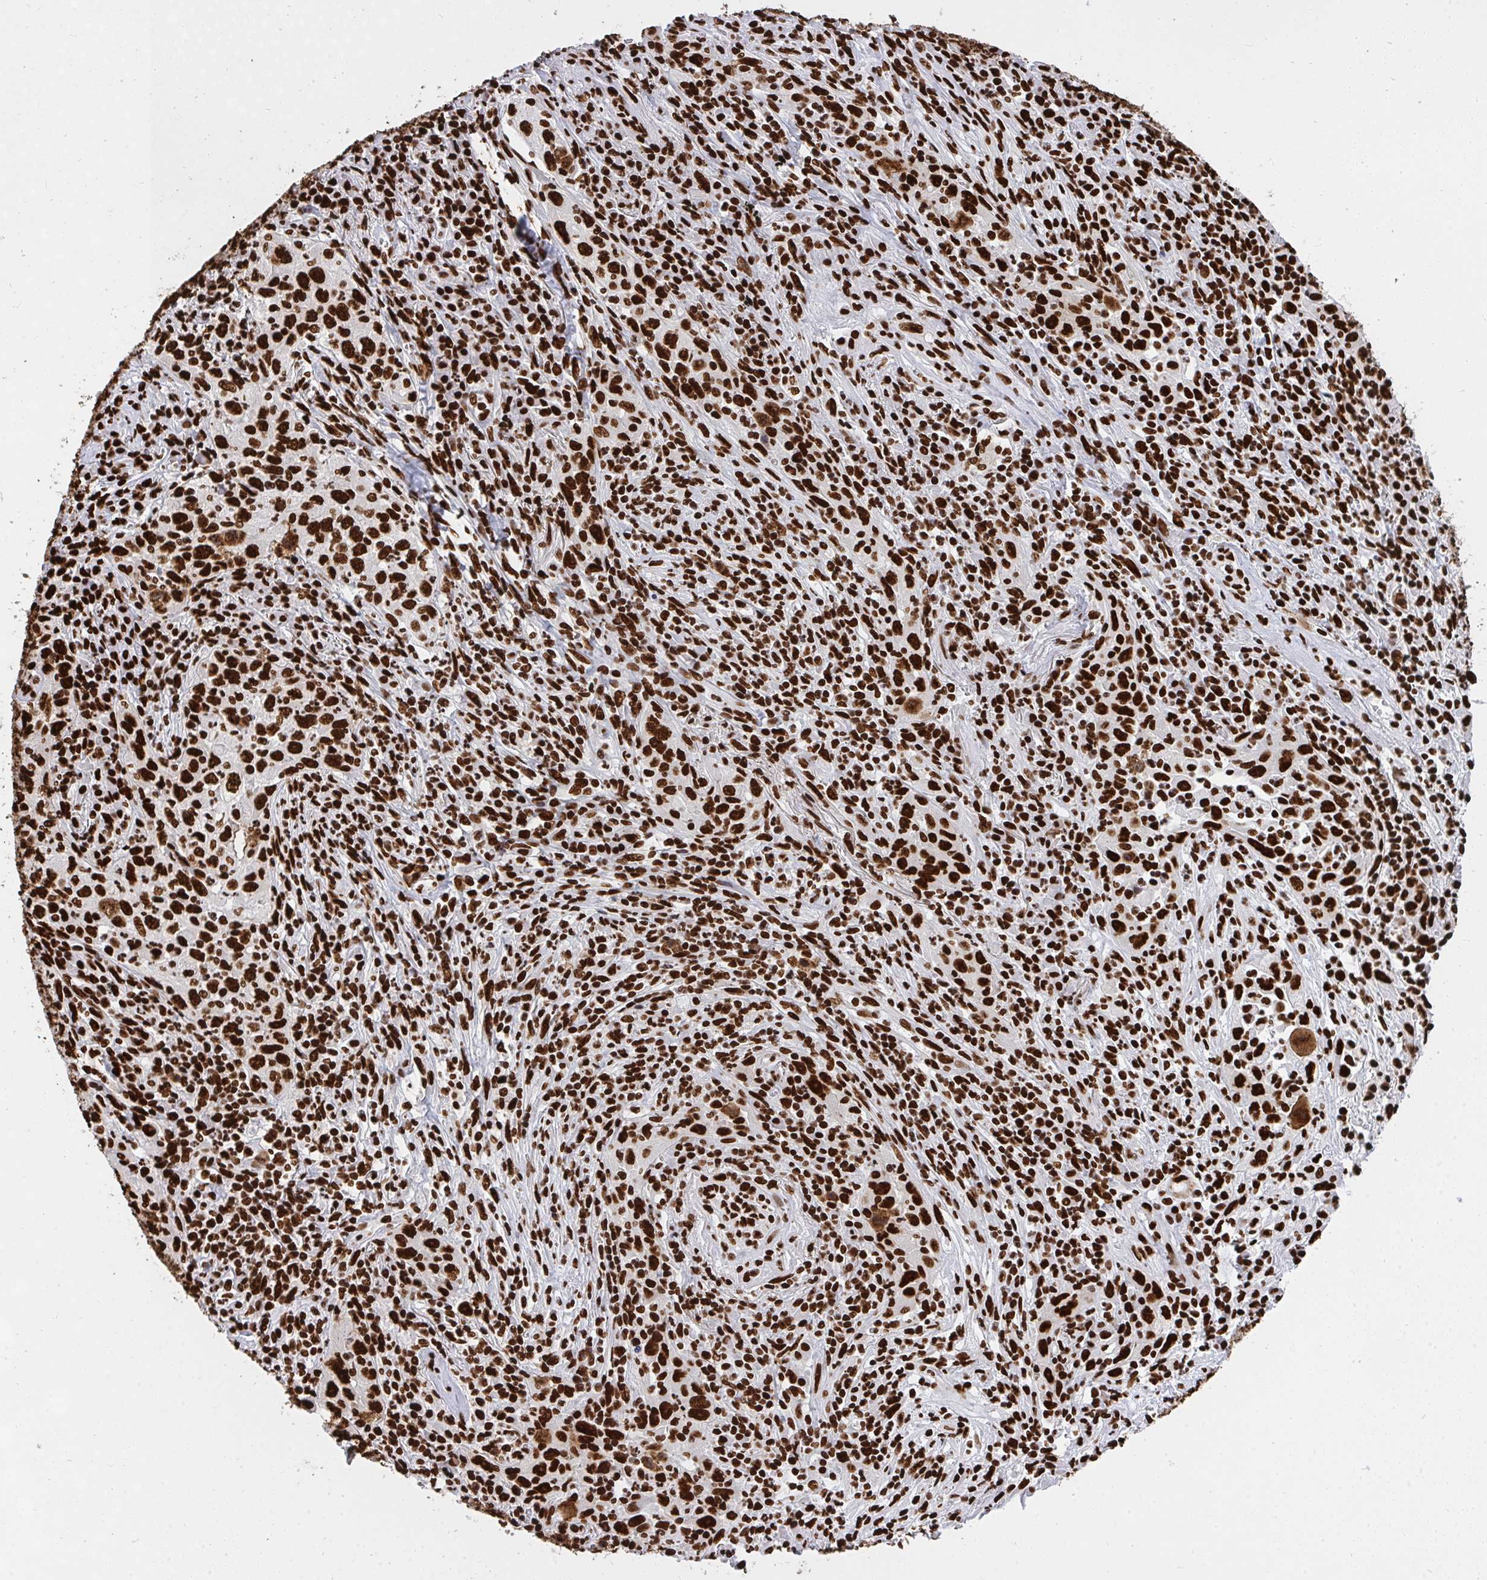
{"staining": {"intensity": "strong", "quantity": ">75%", "location": "nuclear"}, "tissue": "lung cancer", "cell_type": "Tumor cells", "image_type": "cancer", "snomed": [{"axis": "morphology", "description": "Squamous cell carcinoma, NOS"}, {"axis": "topography", "description": "Lung"}], "caption": "DAB (3,3'-diaminobenzidine) immunohistochemical staining of lung cancer (squamous cell carcinoma) shows strong nuclear protein staining in approximately >75% of tumor cells.", "gene": "HNRNPL", "patient": {"sex": "male", "age": 71}}